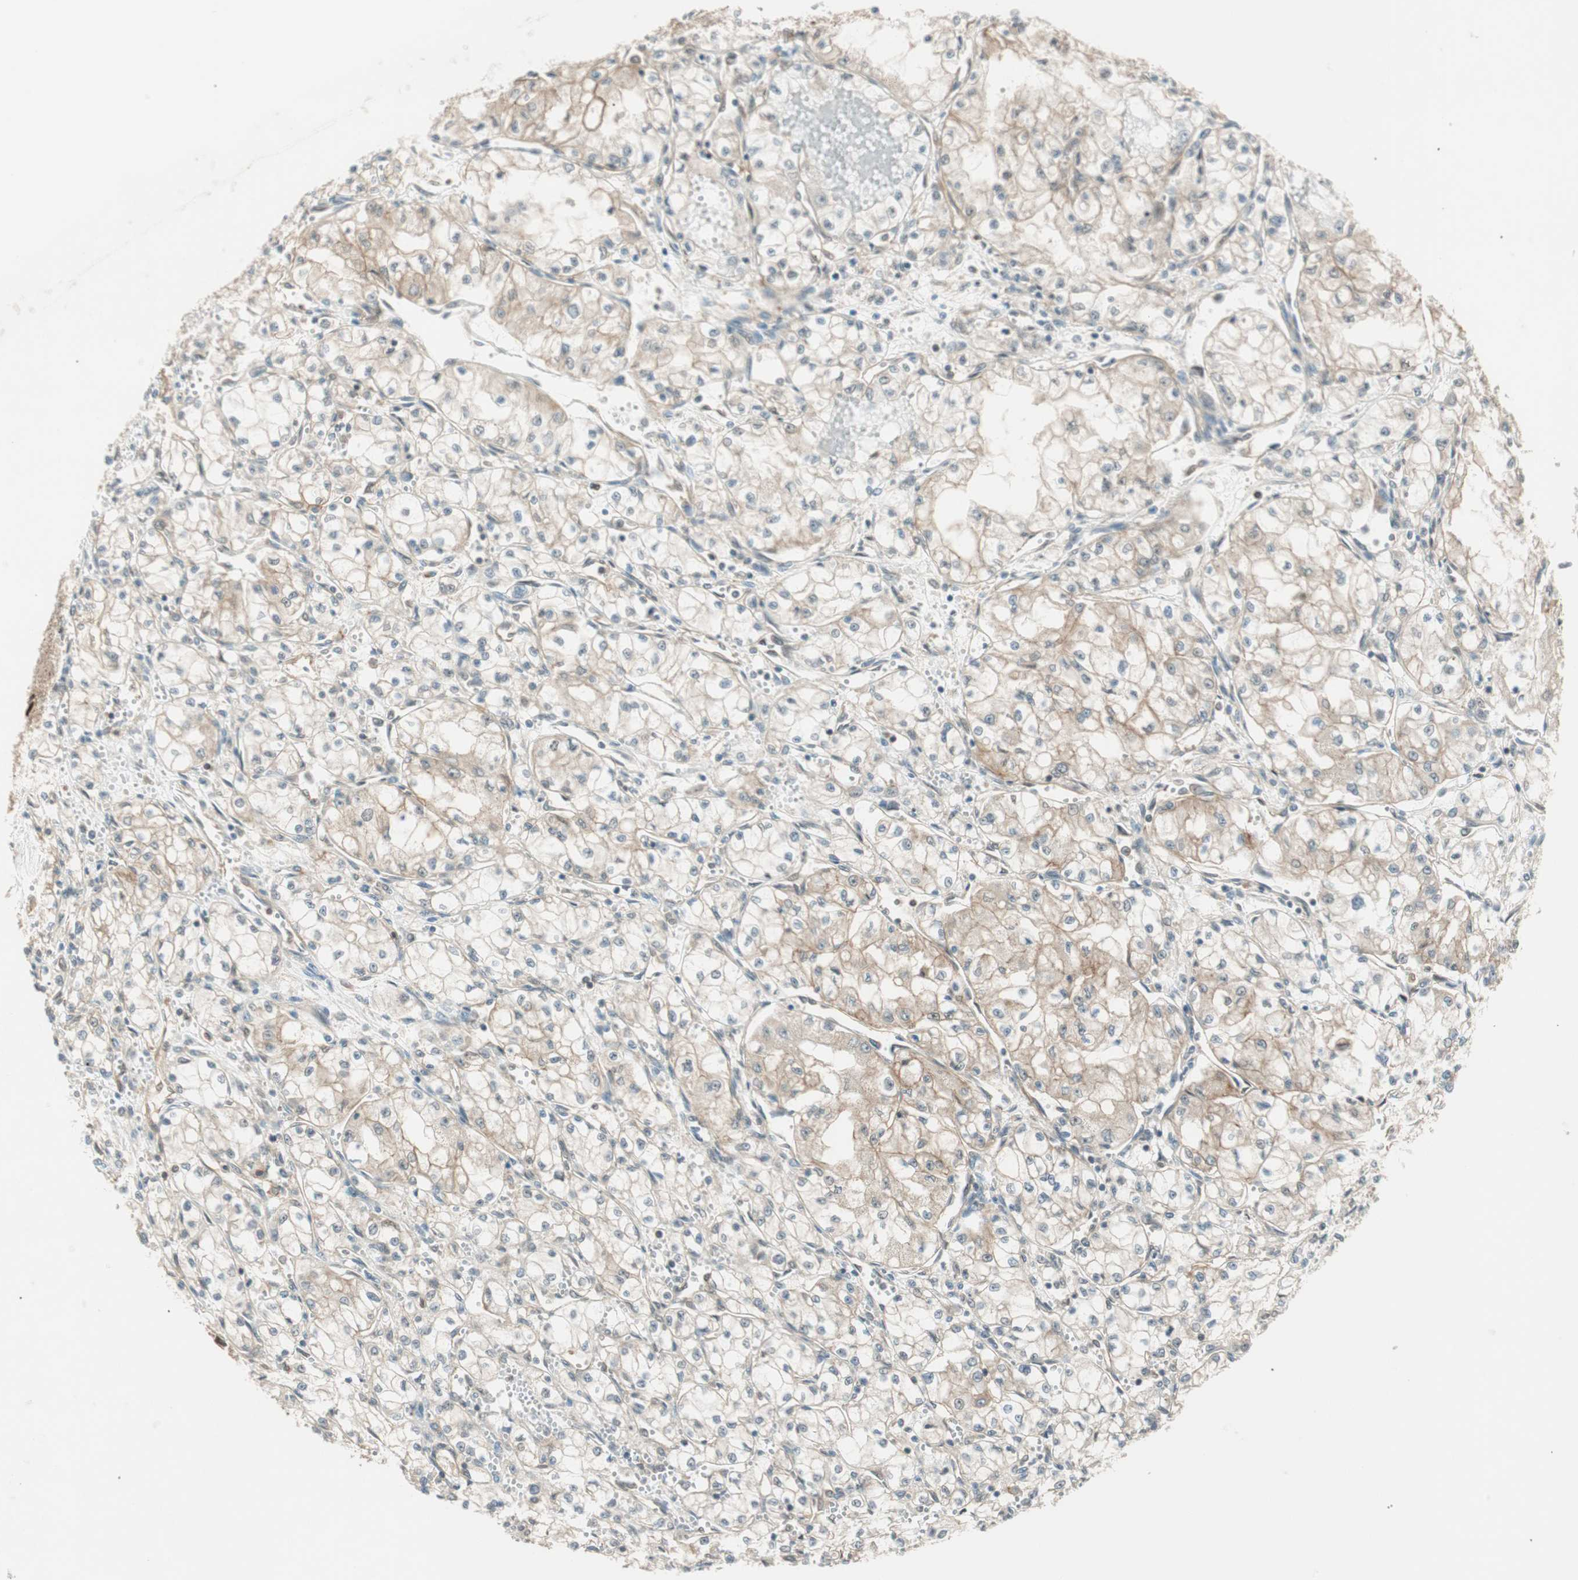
{"staining": {"intensity": "weak", "quantity": "25%-75%", "location": "cytoplasmic/membranous"}, "tissue": "renal cancer", "cell_type": "Tumor cells", "image_type": "cancer", "snomed": [{"axis": "morphology", "description": "Normal tissue, NOS"}, {"axis": "morphology", "description": "Adenocarcinoma, NOS"}, {"axis": "topography", "description": "Kidney"}], "caption": "An immunohistochemistry histopathology image of tumor tissue is shown. Protein staining in brown shows weak cytoplasmic/membranous positivity in adenocarcinoma (renal) within tumor cells. (brown staining indicates protein expression, while blue staining denotes nuclei).", "gene": "PSMD8", "patient": {"sex": "male", "age": 59}}